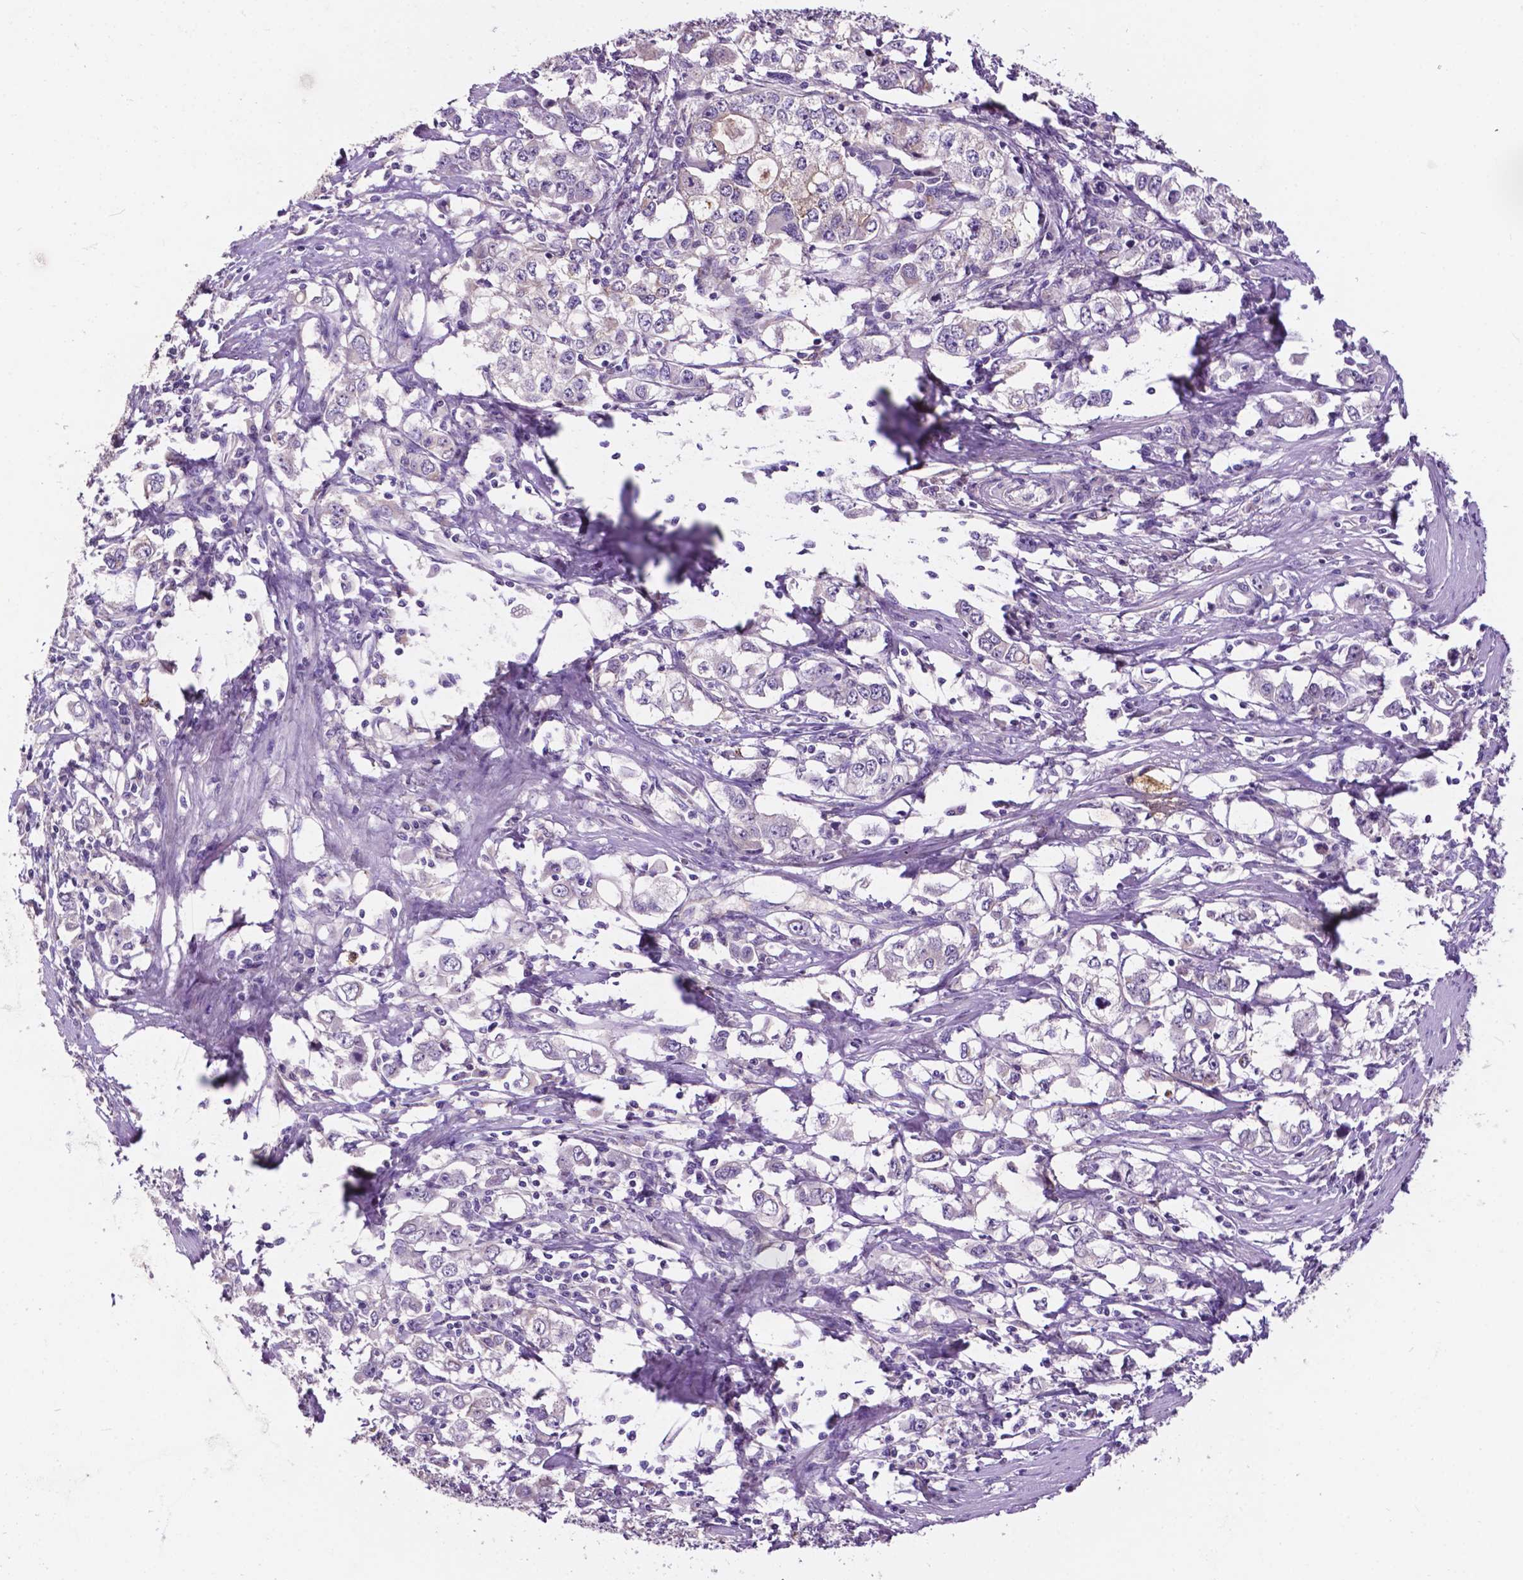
{"staining": {"intensity": "negative", "quantity": "none", "location": "none"}, "tissue": "stomach cancer", "cell_type": "Tumor cells", "image_type": "cancer", "snomed": [{"axis": "morphology", "description": "Adenocarcinoma, NOS"}, {"axis": "topography", "description": "Stomach, lower"}], "caption": "This image is of stomach cancer stained with immunohistochemistry (IHC) to label a protein in brown with the nuclei are counter-stained blue. There is no staining in tumor cells.", "gene": "PLSCR1", "patient": {"sex": "female", "age": 72}}